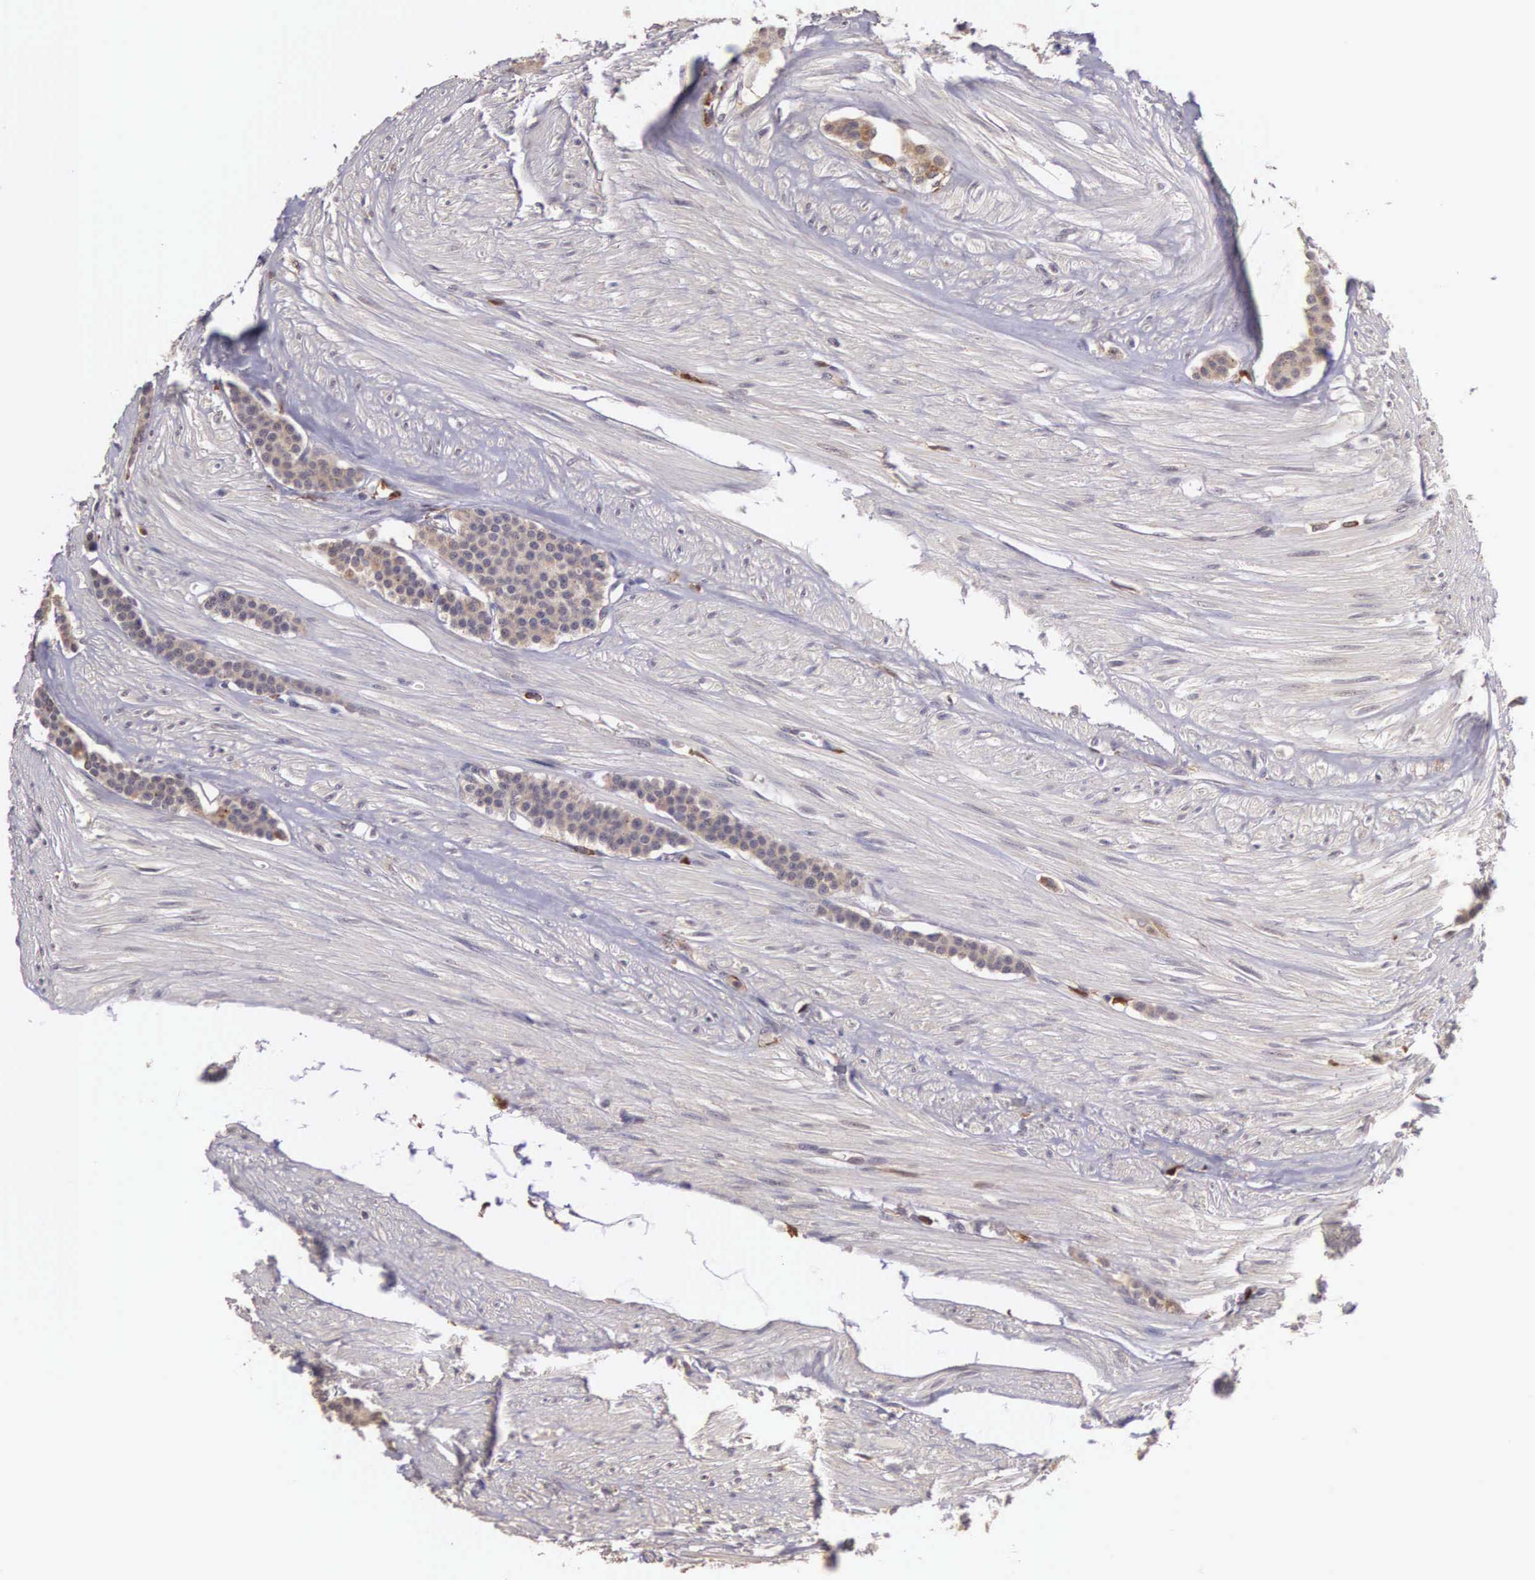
{"staining": {"intensity": "weak", "quantity": ">75%", "location": "cytoplasmic/membranous"}, "tissue": "carcinoid", "cell_type": "Tumor cells", "image_type": "cancer", "snomed": [{"axis": "morphology", "description": "Carcinoid, malignant, NOS"}, {"axis": "topography", "description": "Small intestine"}], "caption": "A histopathology image of carcinoid (malignant) stained for a protein exhibits weak cytoplasmic/membranous brown staining in tumor cells. Using DAB (brown) and hematoxylin (blue) stains, captured at high magnification using brightfield microscopy.", "gene": "CDC45", "patient": {"sex": "male", "age": 60}}